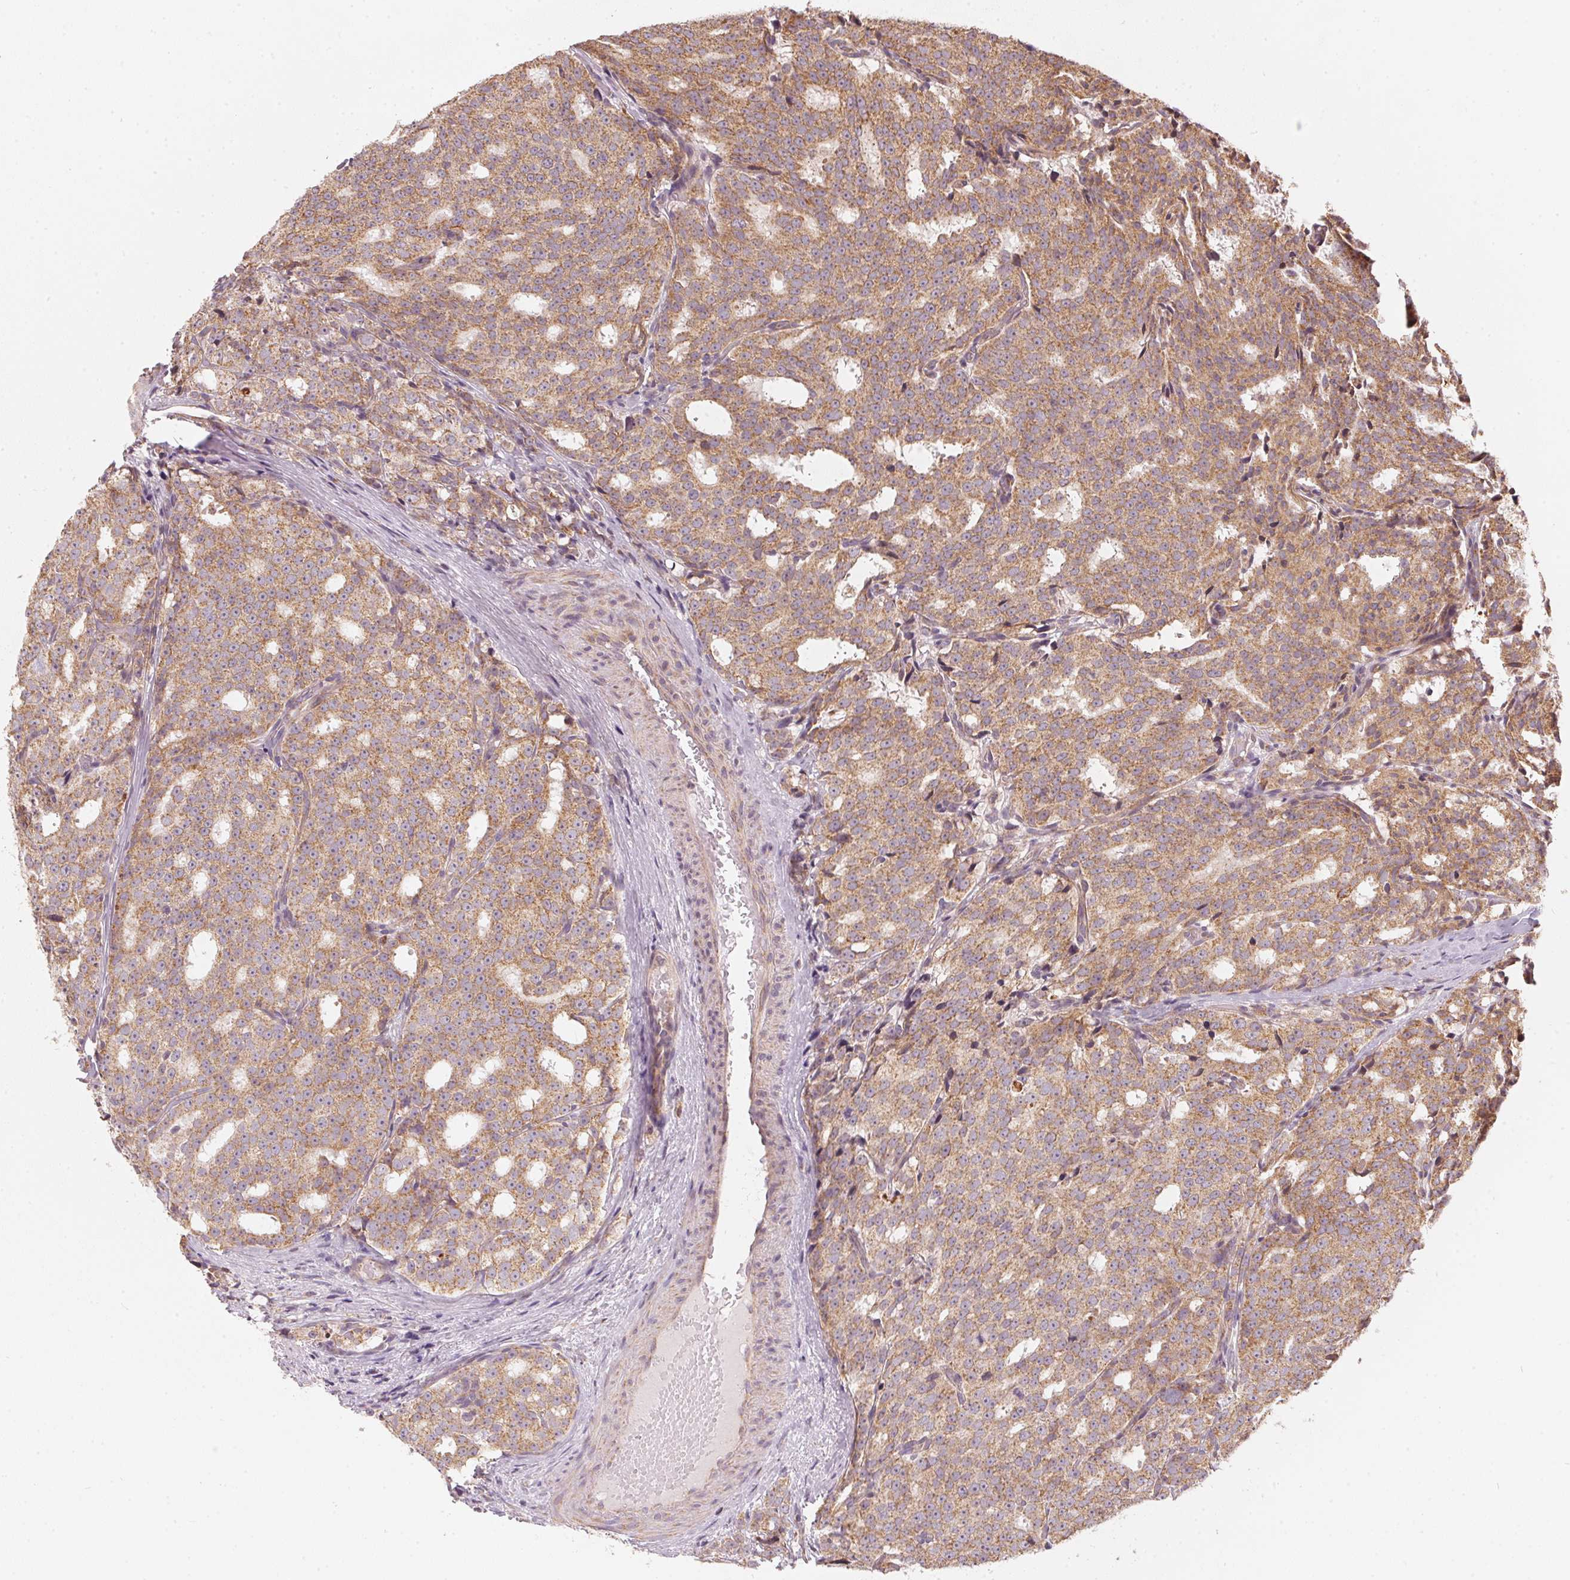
{"staining": {"intensity": "moderate", "quantity": ">75%", "location": "cytoplasmic/membranous"}, "tissue": "prostate cancer", "cell_type": "Tumor cells", "image_type": "cancer", "snomed": [{"axis": "morphology", "description": "Adenocarcinoma, High grade"}, {"axis": "topography", "description": "Prostate"}], "caption": "About >75% of tumor cells in human prostate cancer (adenocarcinoma (high-grade)) show moderate cytoplasmic/membranous protein staining as visualized by brown immunohistochemical staining.", "gene": "MATCAP1", "patient": {"sex": "male", "age": 53}}